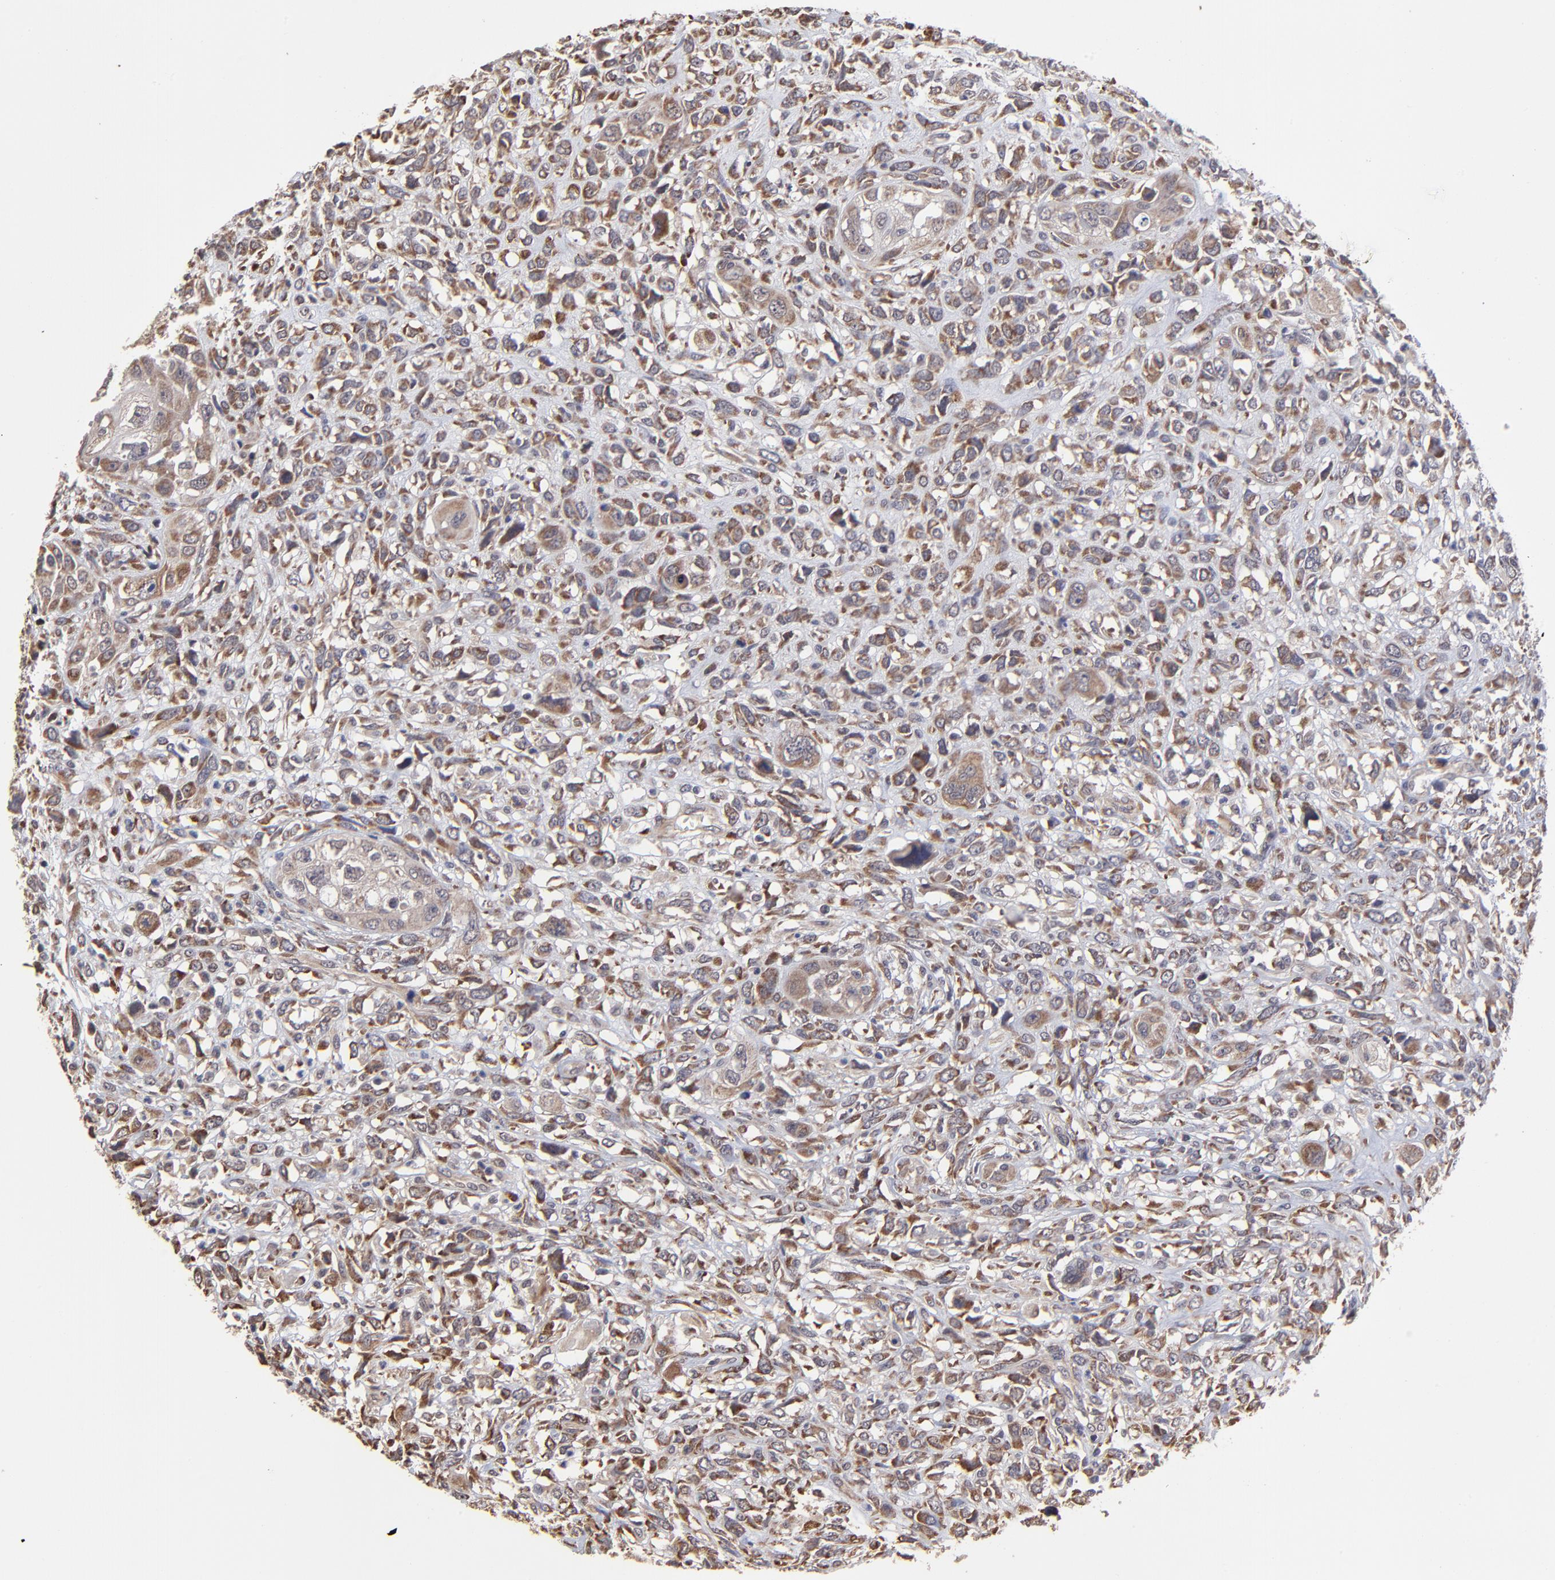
{"staining": {"intensity": "moderate", "quantity": ">75%", "location": "cytoplasmic/membranous"}, "tissue": "head and neck cancer", "cell_type": "Tumor cells", "image_type": "cancer", "snomed": [{"axis": "morphology", "description": "Neoplasm, malignant, NOS"}, {"axis": "topography", "description": "Salivary gland"}, {"axis": "topography", "description": "Head-Neck"}], "caption": "Protein expression analysis of human head and neck neoplasm (malignant) reveals moderate cytoplasmic/membranous expression in about >75% of tumor cells.", "gene": "CHL1", "patient": {"sex": "male", "age": 43}}